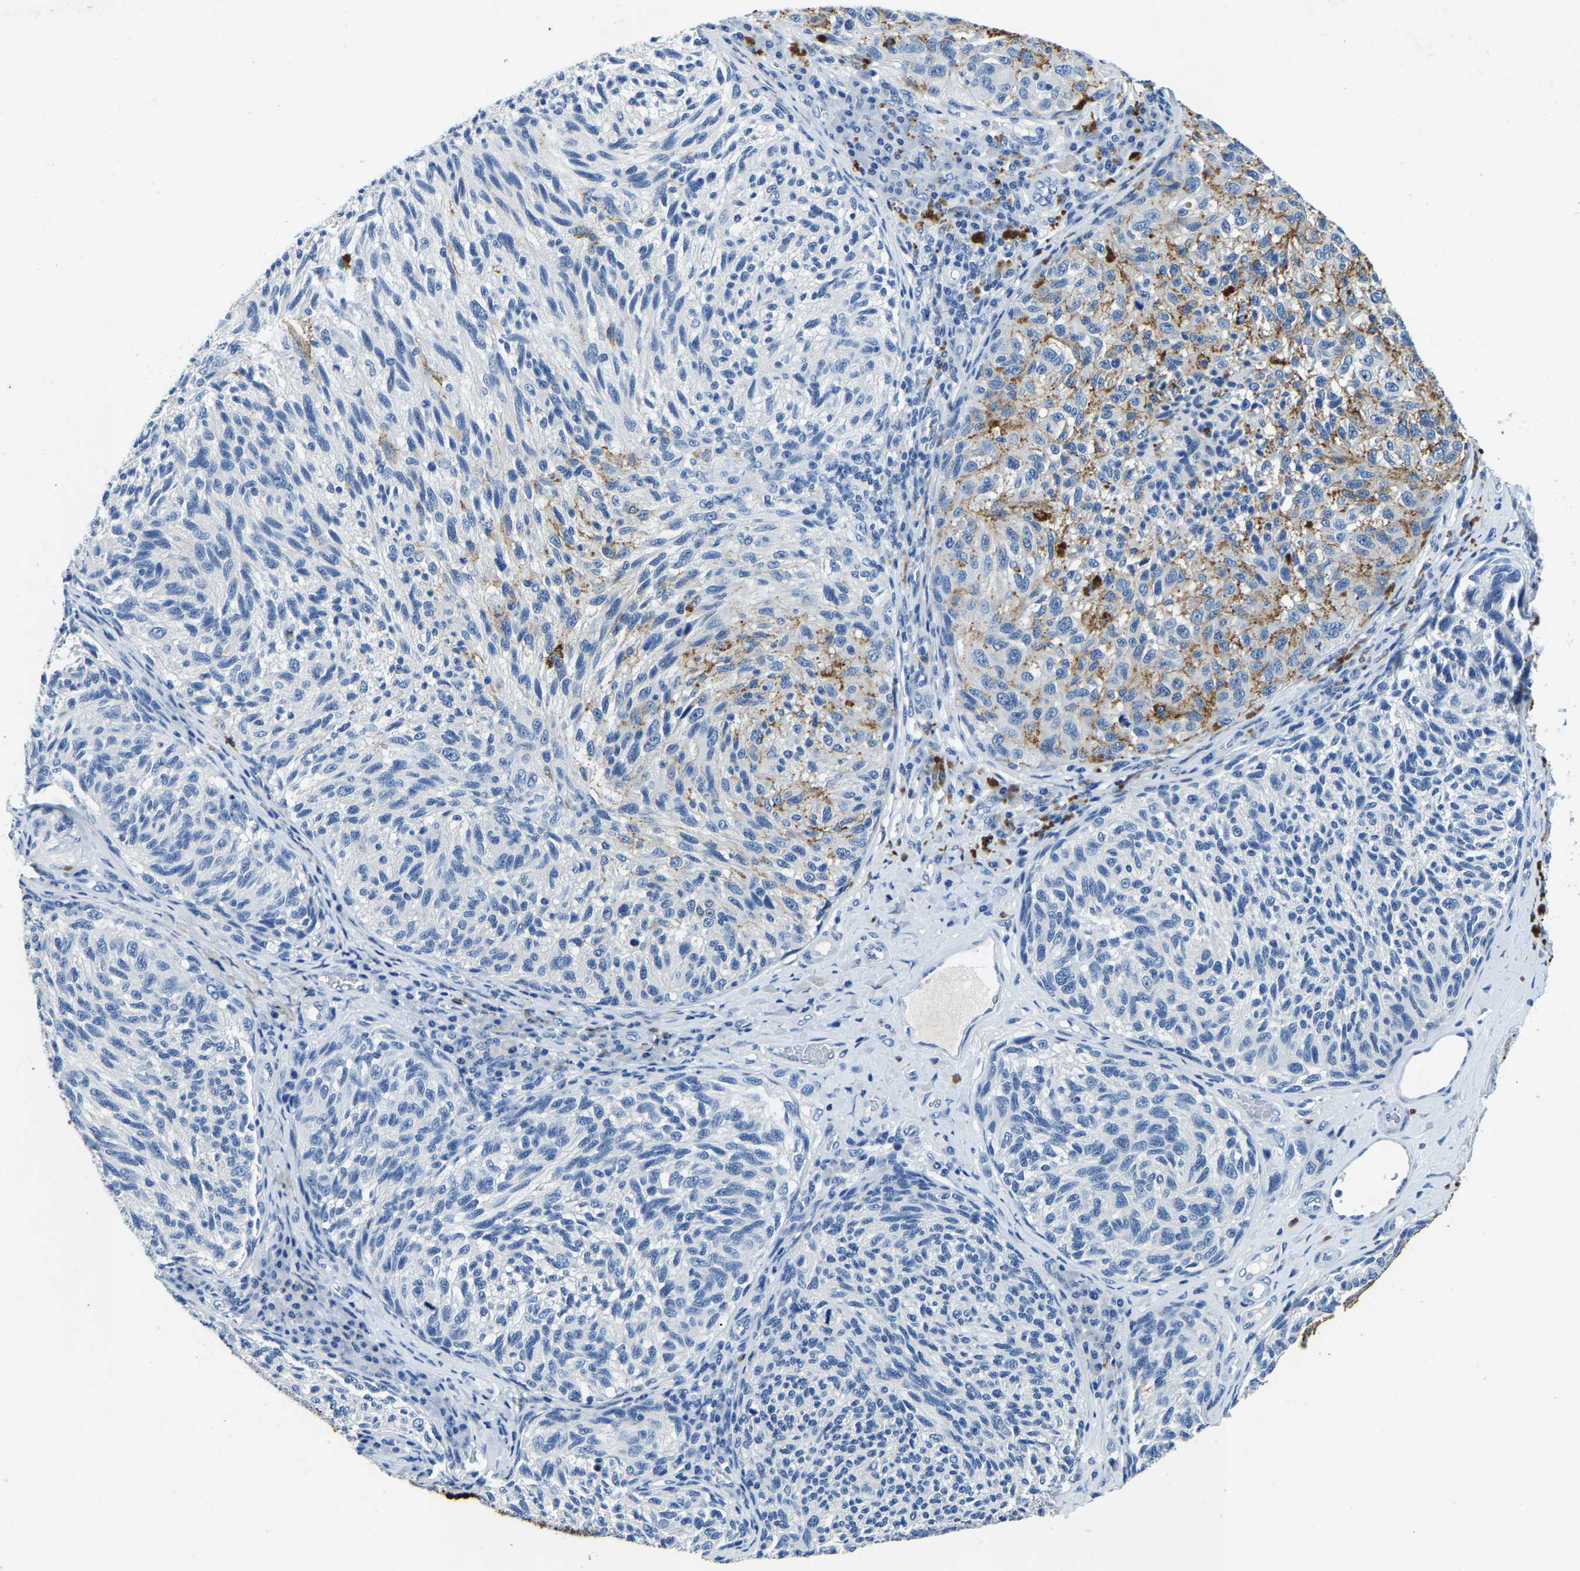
{"staining": {"intensity": "negative", "quantity": "none", "location": "none"}, "tissue": "melanoma", "cell_type": "Tumor cells", "image_type": "cancer", "snomed": [{"axis": "morphology", "description": "Malignant melanoma, NOS"}, {"axis": "topography", "description": "Skin"}], "caption": "Immunohistochemistry (IHC) photomicrograph of neoplastic tissue: human malignant melanoma stained with DAB shows no significant protein positivity in tumor cells.", "gene": "UBN2", "patient": {"sex": "female", "age": 73}}